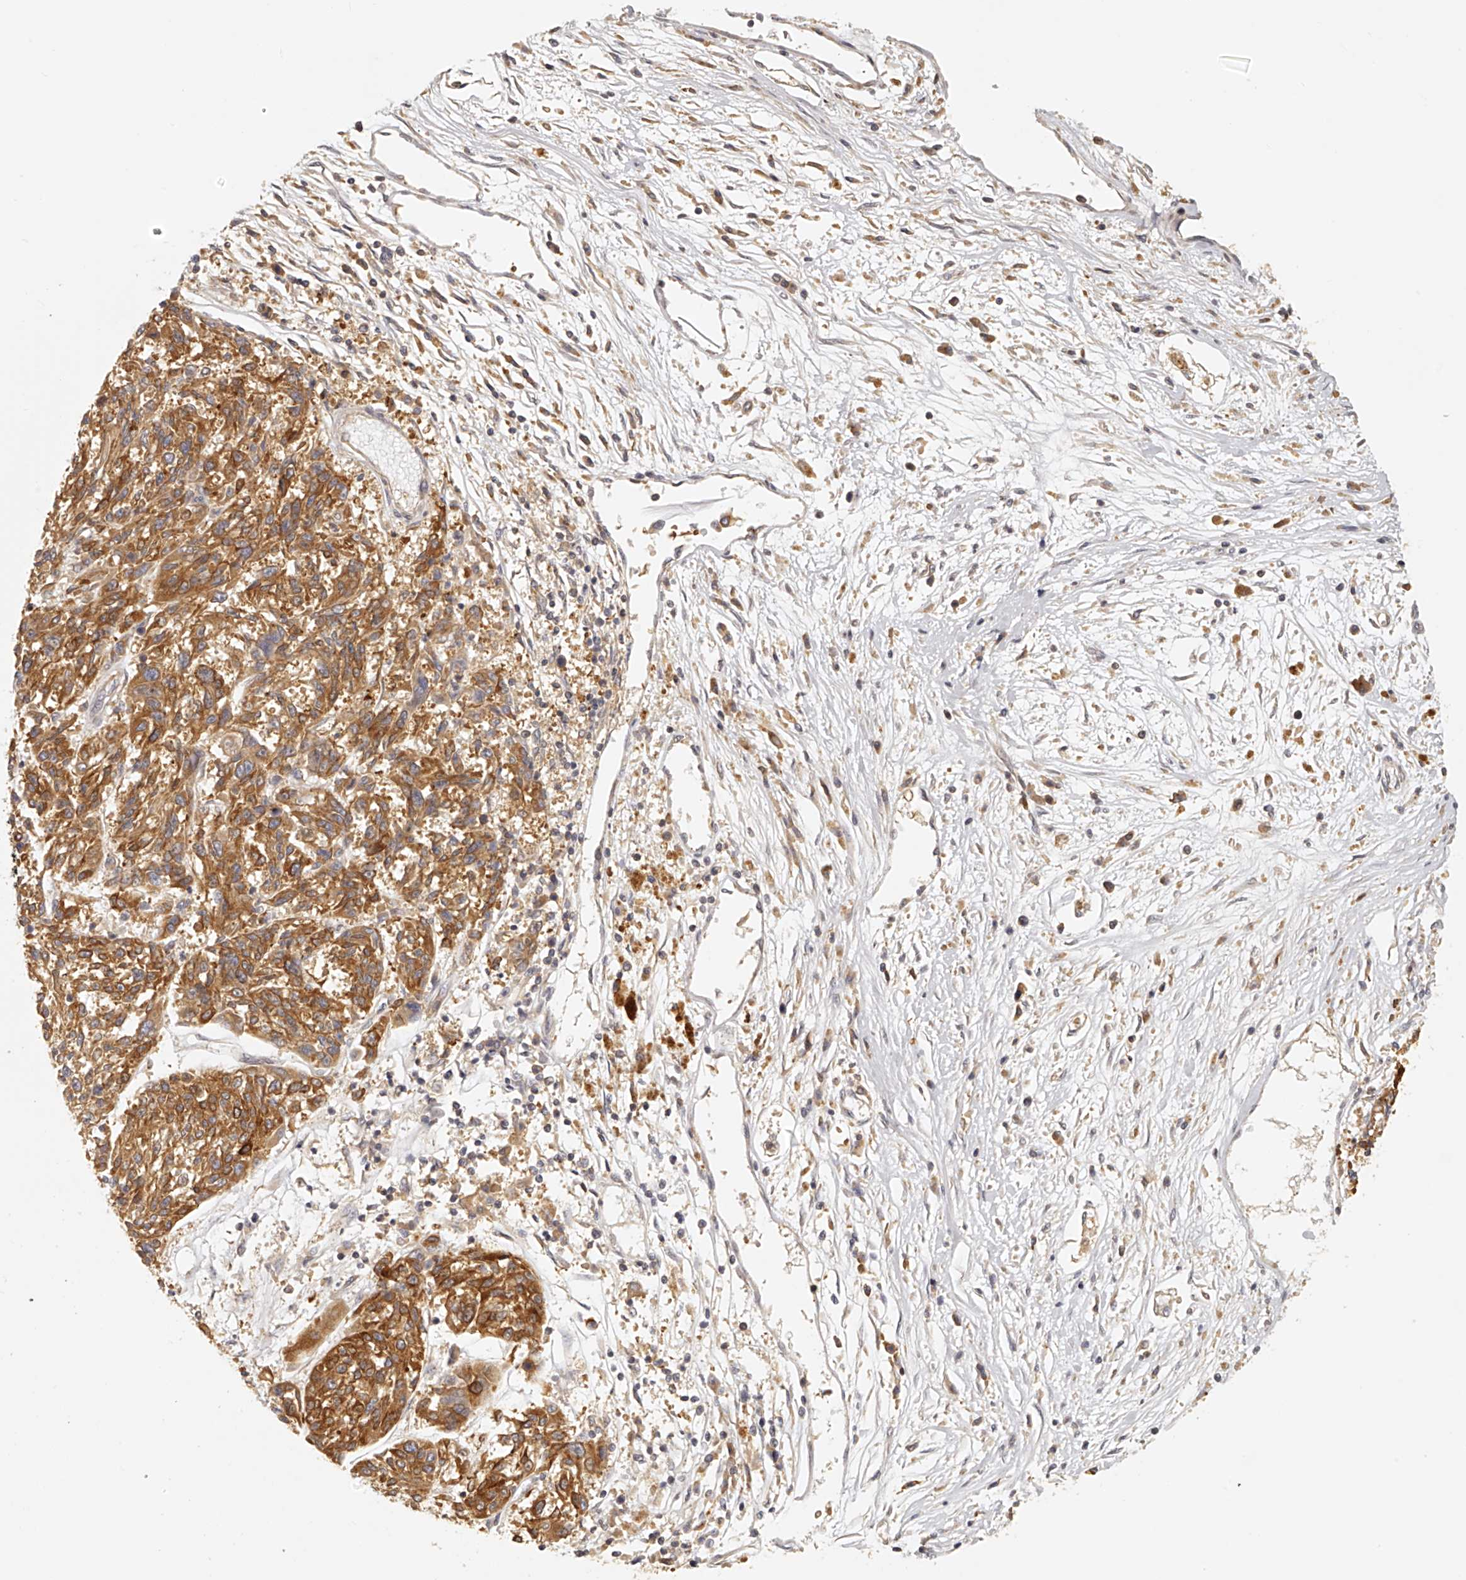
{"staining": {"intensity": "moderate", "quantity": ">75%", "location": "cytoplasmic/membranous"}, "tissue": "melanoma", "cell_type": "Tumor cells", "image_type": "cancer", "snomed": [{"axis": "morphology", "description": "Malignant melanoma, NOS"}, {"axis": "topography", "description": "Skin"}], "caption": "About >75% of tumor cells in melanoma show moderate cytoplasmic/membranous protein staining as visualized by brown immunohistochemical staining.", "gene": "EIF3I", "patient": {"sex": "male", "age": 53}}